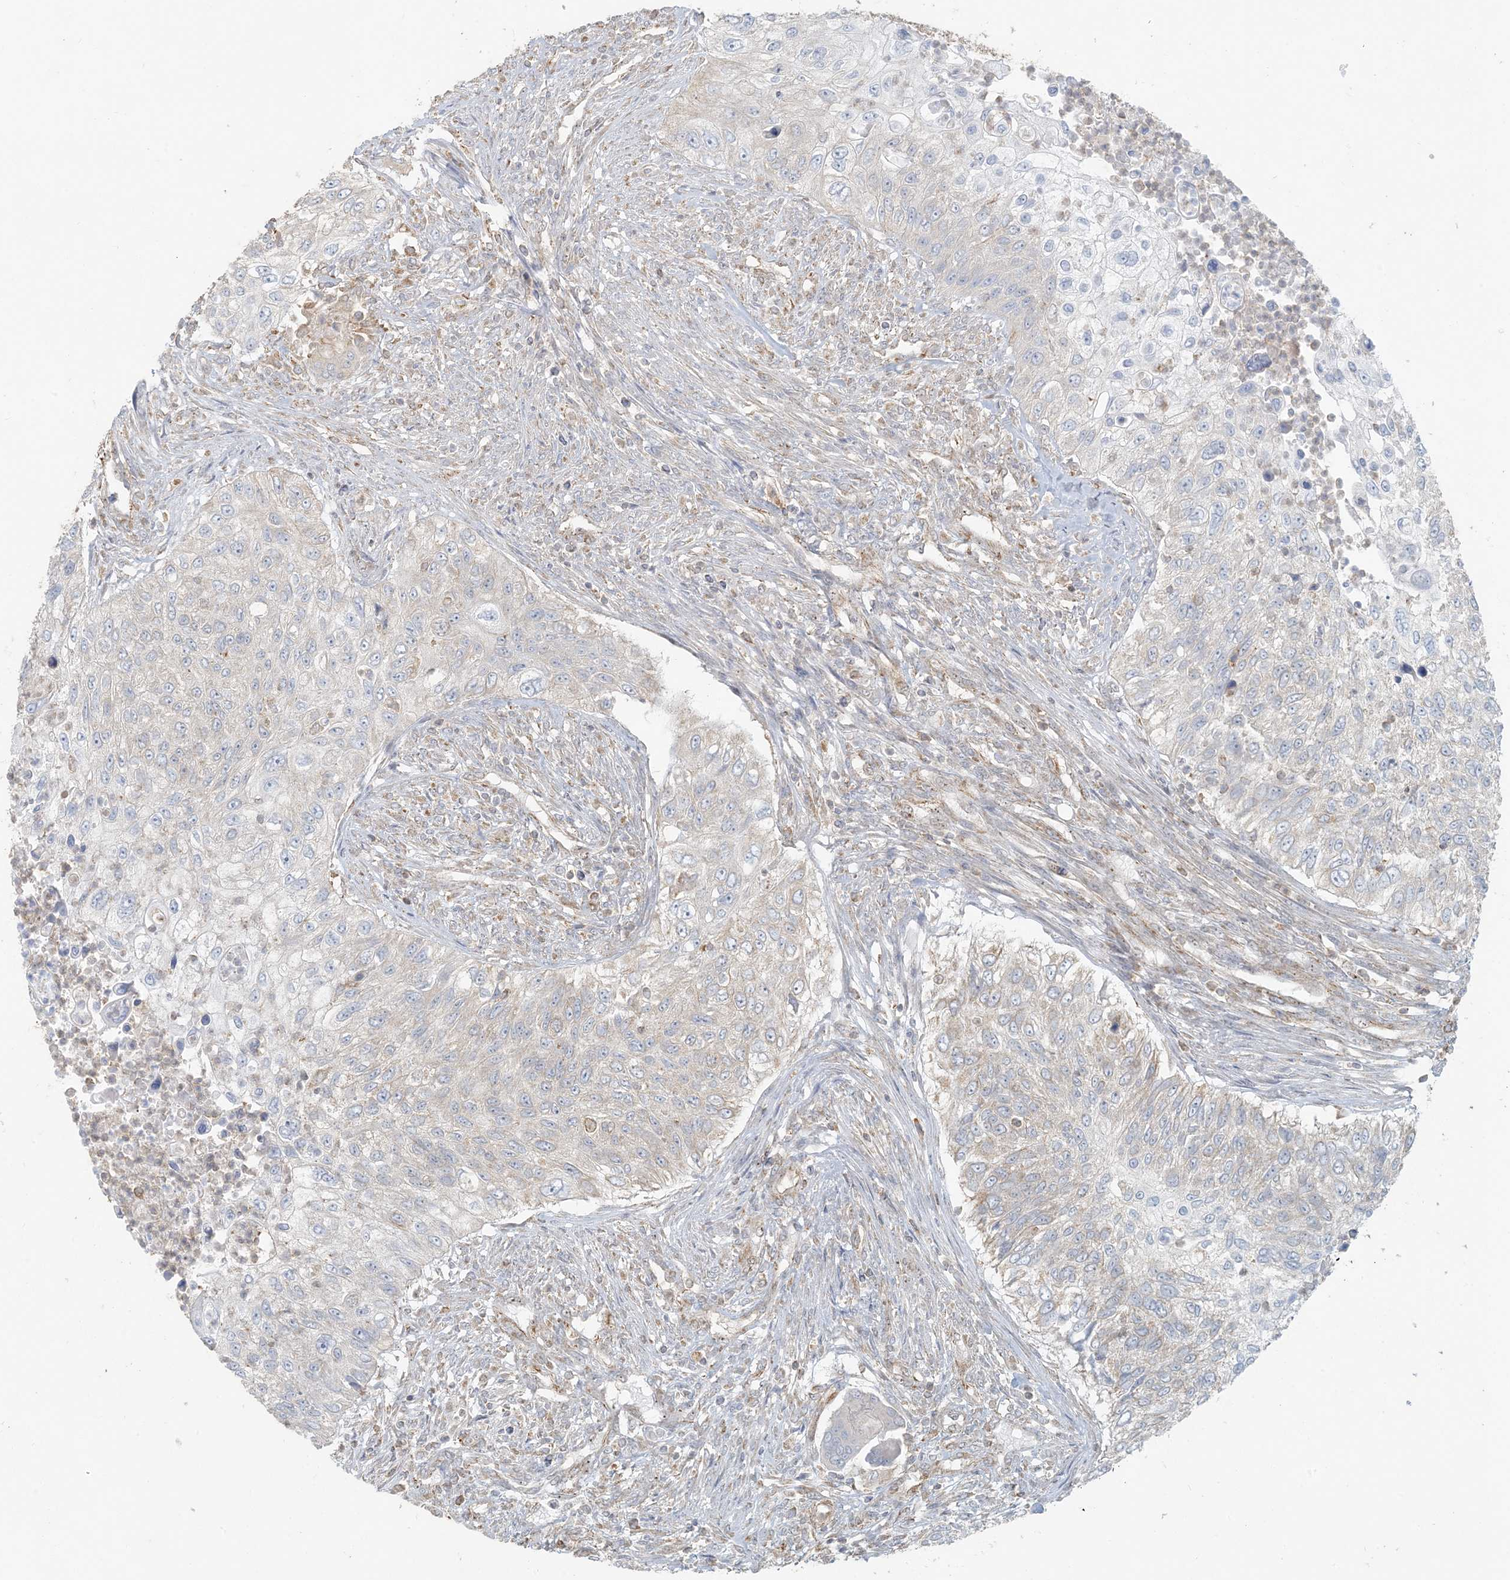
{"staining": {"intensity": "weak", "quantity": "<25%", "location": "cytoplasmic/membranous"}, "tissue": "urothelial cancer", "cell_type": "Tumor cells", "image_type": "cancer", "snomed": [{"axis": "morphology", "description": "Urothelial carcinoma, High grade"}, {"axis": "topography", "description": "Urinary bladder"}], "caption": "This is an immunohistochemistry (IHC) image of urothelial cancer. There is no positivity in tumor cells.", "gene": "HACL1", "patient": {"sex": "female", "age": 60}}